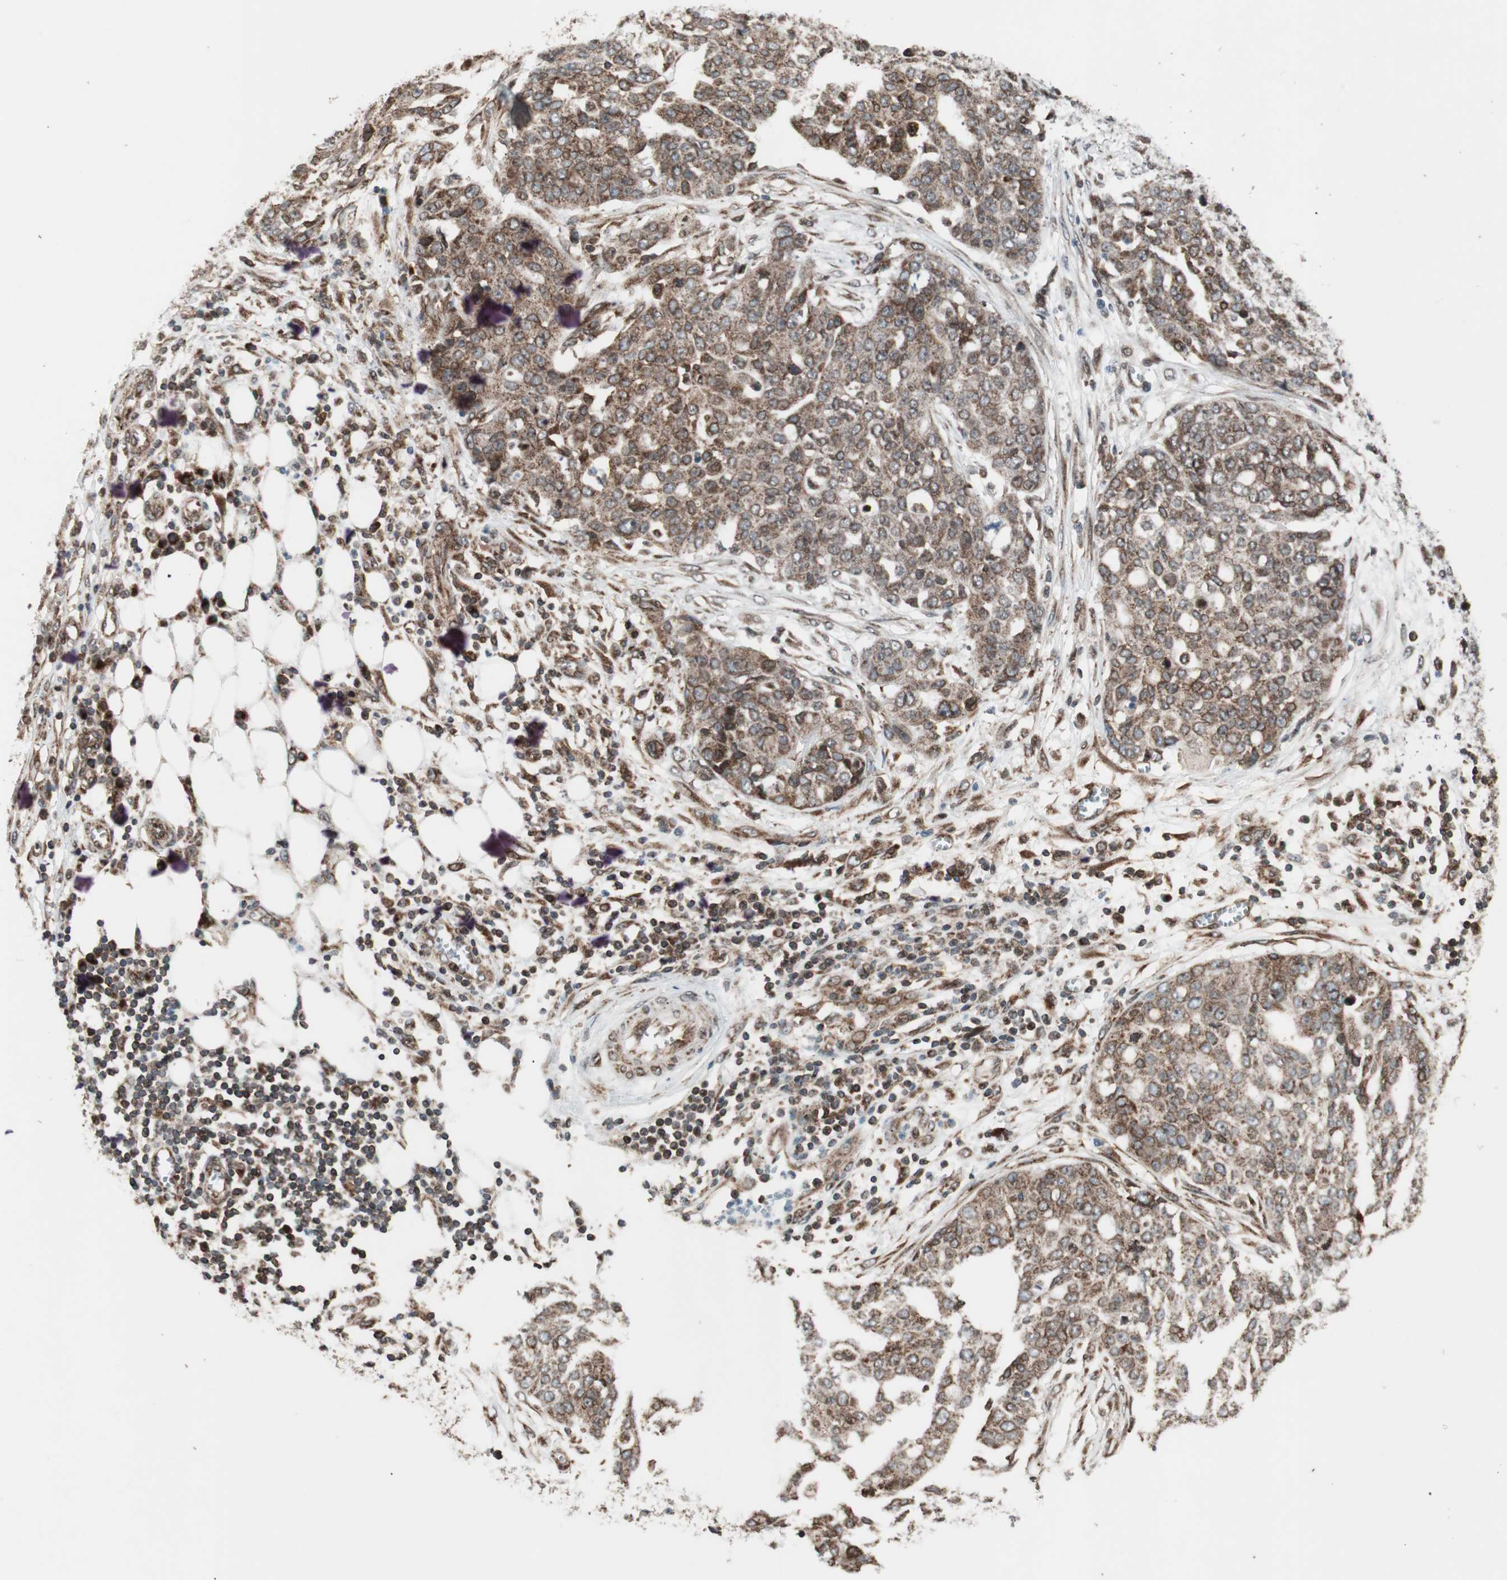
{"staining": {"intensity": "moderate", "quantity": ">75%", "location": "cytoplasmic/membranous,nuclear"}, "tissue": "ovarian cancer", "cell_type": "Tumor cells", "image_type": "cancer", "snomed": [{"axis": "morphology", "description": "Cystadenocarcinoma, serous, NOS"}, {"axis": "topography", "description": "Soft tissue"}, {"axis": "topography", "description": "Ovary"}], "caption": "Immunohistochemistry (IHC) (DAB) staining of serous cystadenocarcinoma (ovarian) exhibits moderate cytoplasmic/membranous and nuclear protein positivity in approximately >75% of tumor cells. (Brightfield microscopy of DAB IHC at high magnification).", "gene": "NUP62", "patient": {"sex": "female", "age": 57}}